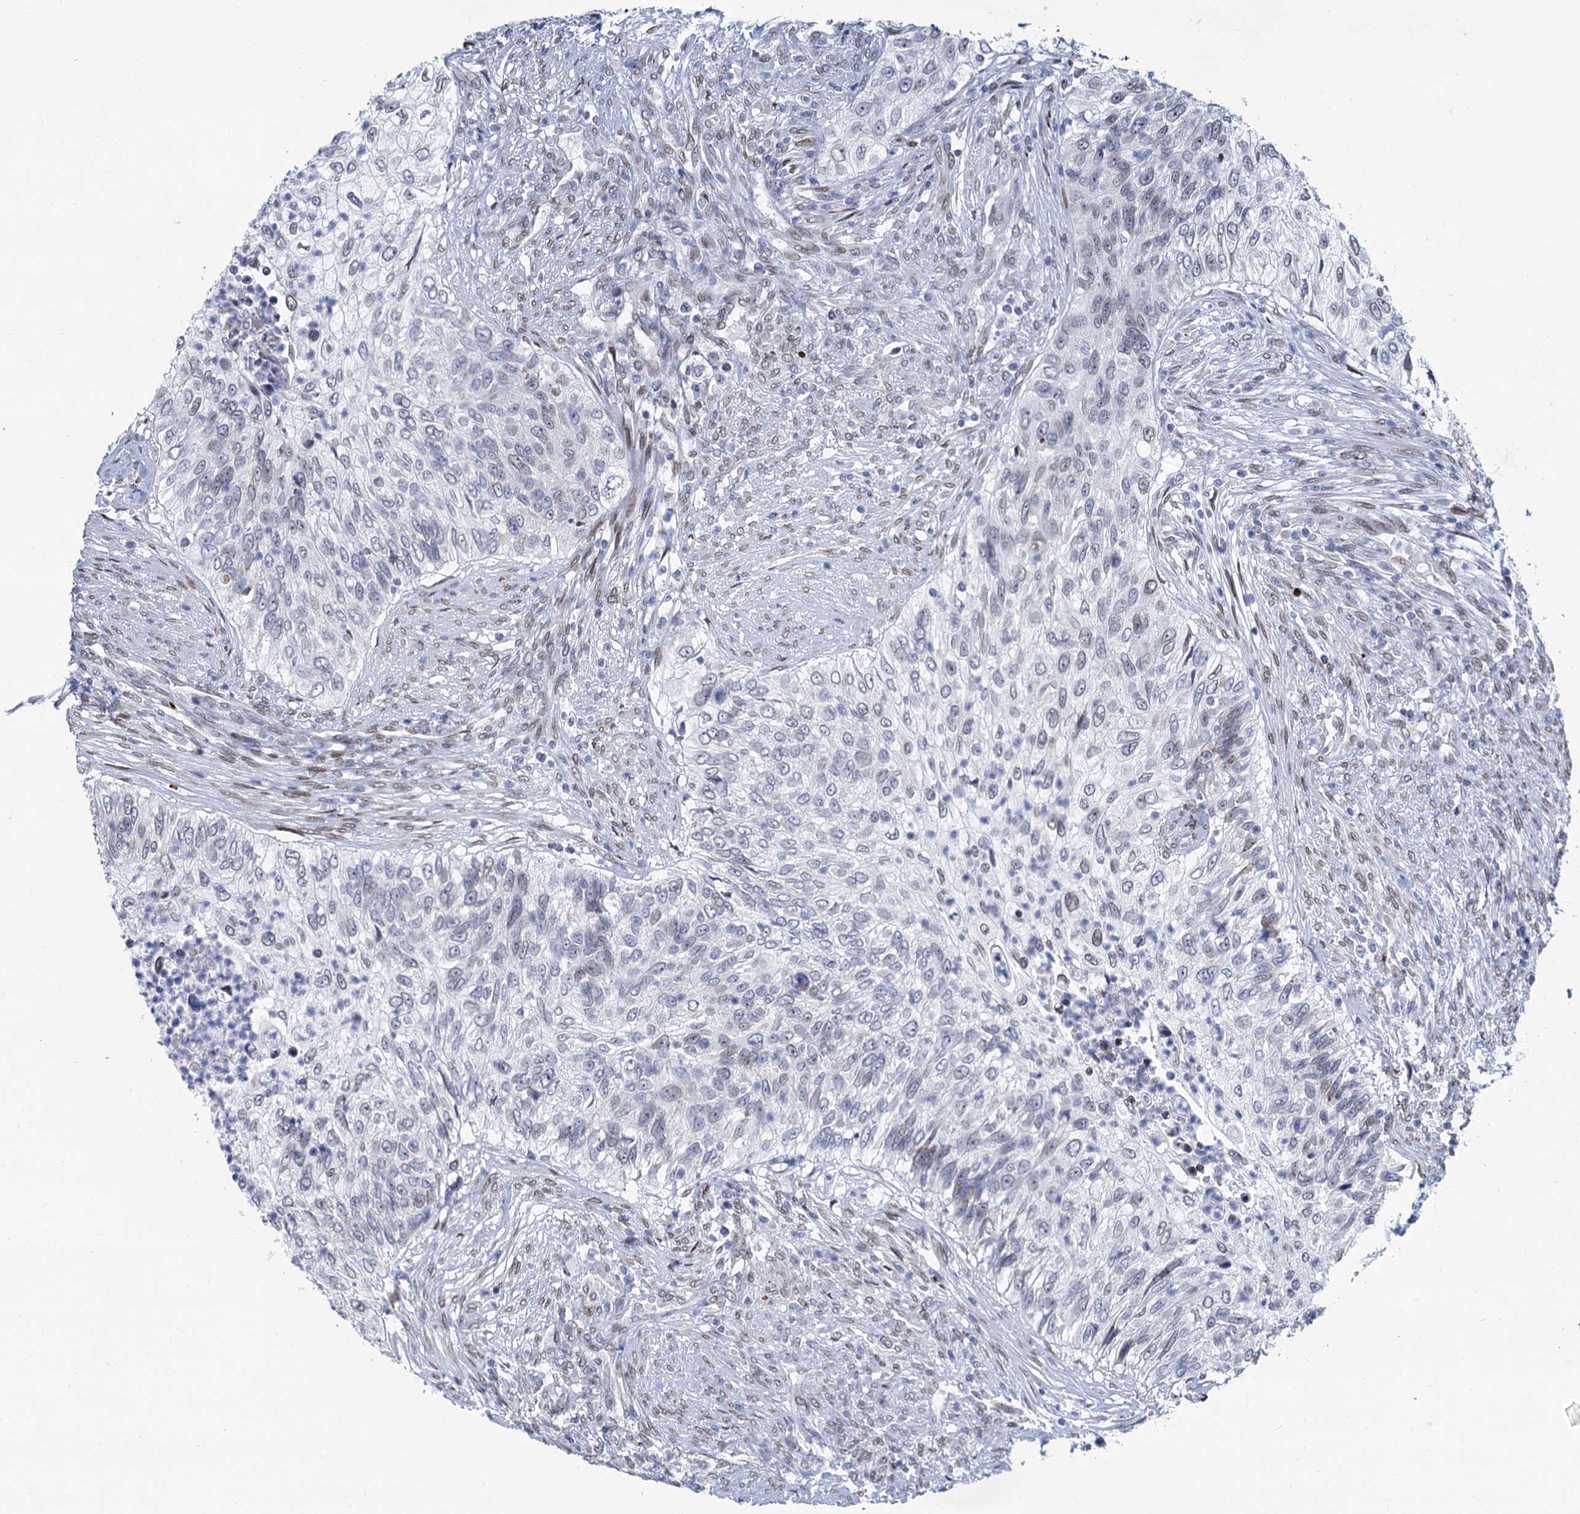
{"staining": {"intensity": "negative", "quantity": "none", "location": "none"}, "tissue": "urothelial cancer", "cell_type": "Tumor cells", "image_type": "cancer", "snomed": [{"axis": "morphology", "description": "Urothelial carcinoma, High grade"}, {"axis": "topography", "description": "Urinary bladder"}], "caption": "High-grade urothelial carcinoma stained for a protein using immunohistochemistry reveals no positivity tumor cells.", "gene": "PRSS35", "patient": {"sex": "female", "age": 60}}